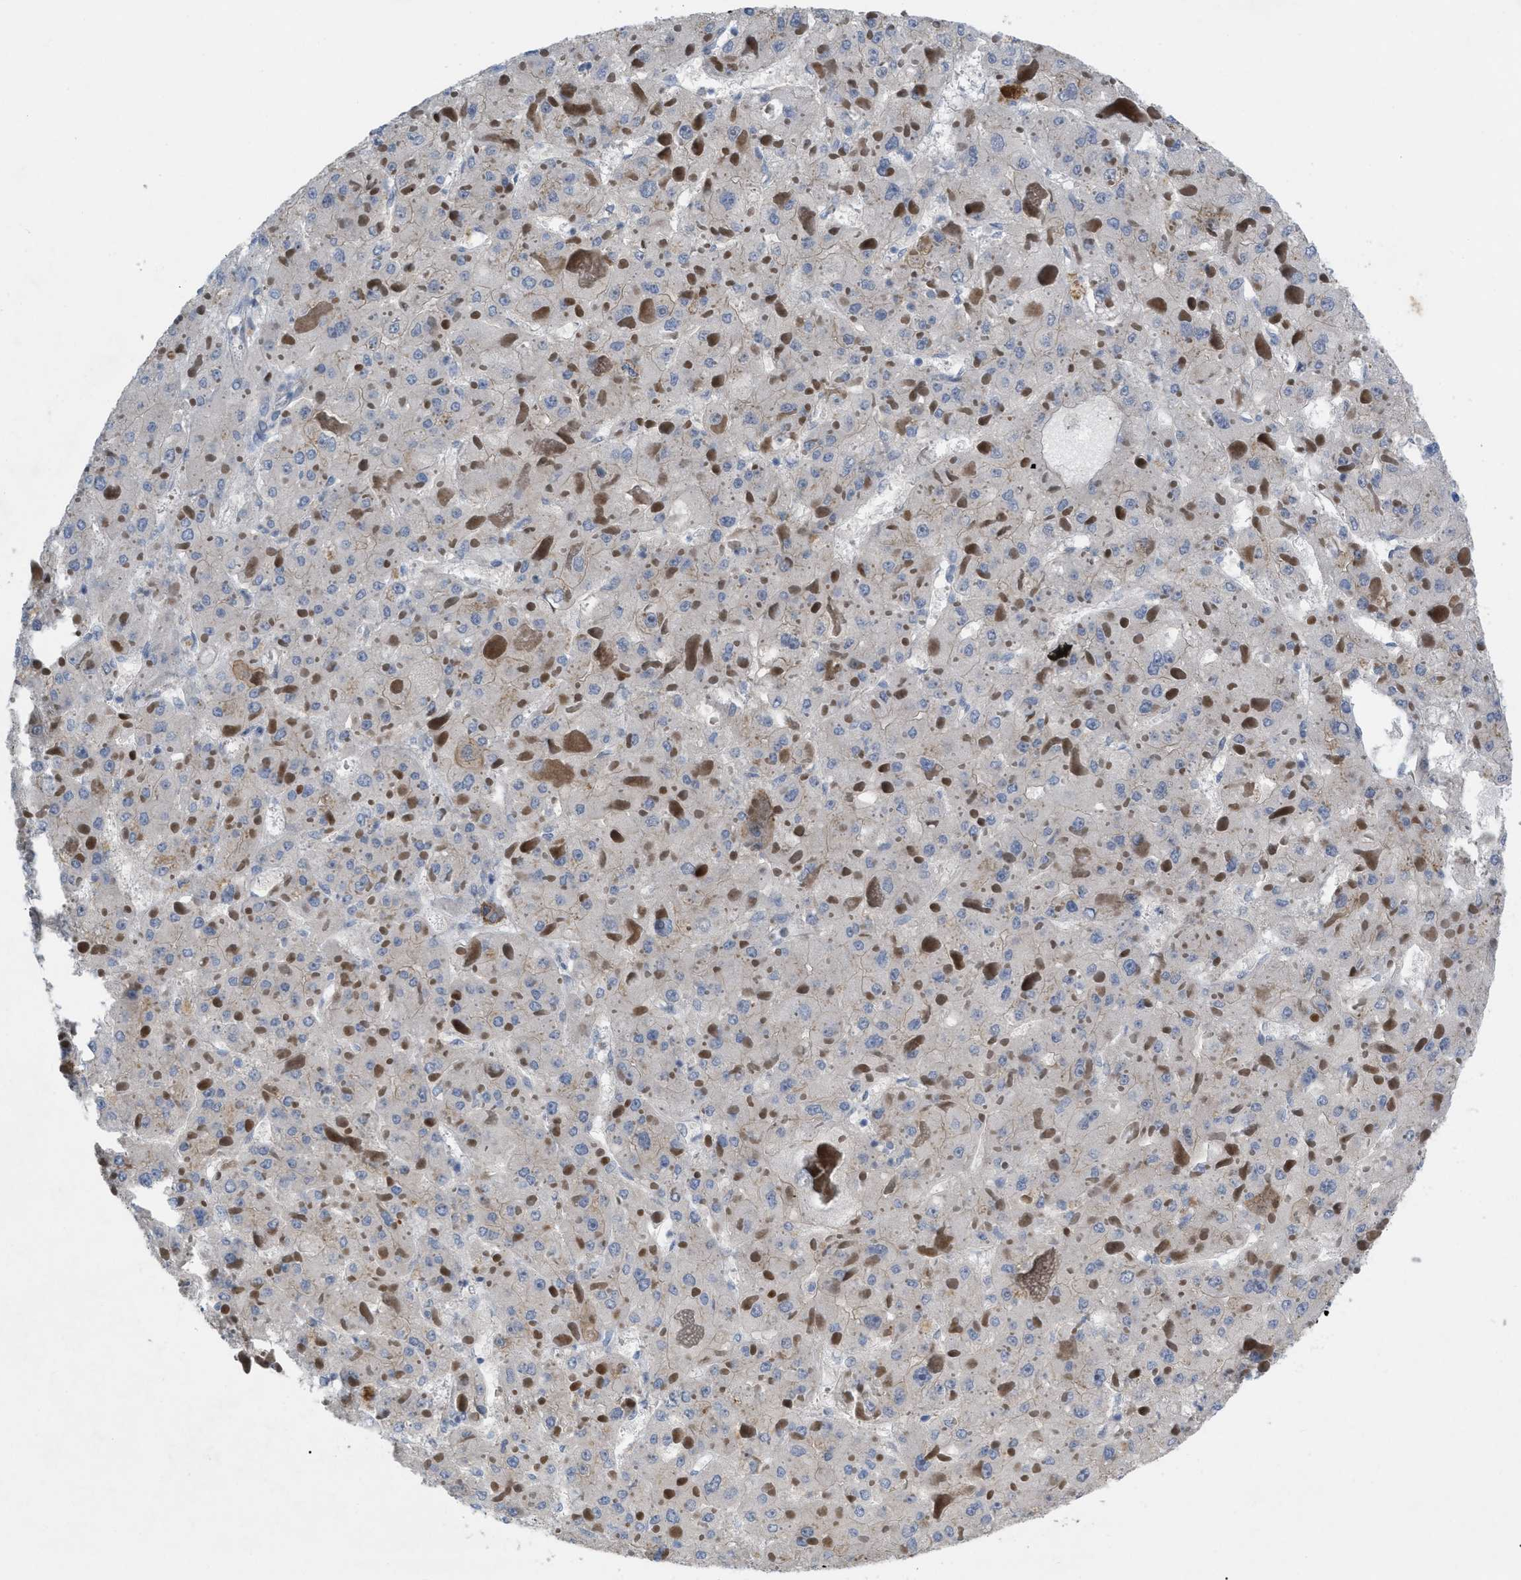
{"staining": {"intensity": "negative", "quantity": "none", "location": "none"}, "tissue": "liver cancer", "cell_type": "Tumor cells", "image_type": "cancer", "snomed": [{"axis": "morphology", "description": "Carcinoma, Hepatocellular, NOS"}, {"axis": "topography", "description": "Liver"}], "caption": "Image shows no protein staining in tumor cells of liver cancer (hepatocellular carcinoma) tissue.", "gene": "NDEL1", "patient": {"sex": "female", "age": 73}}